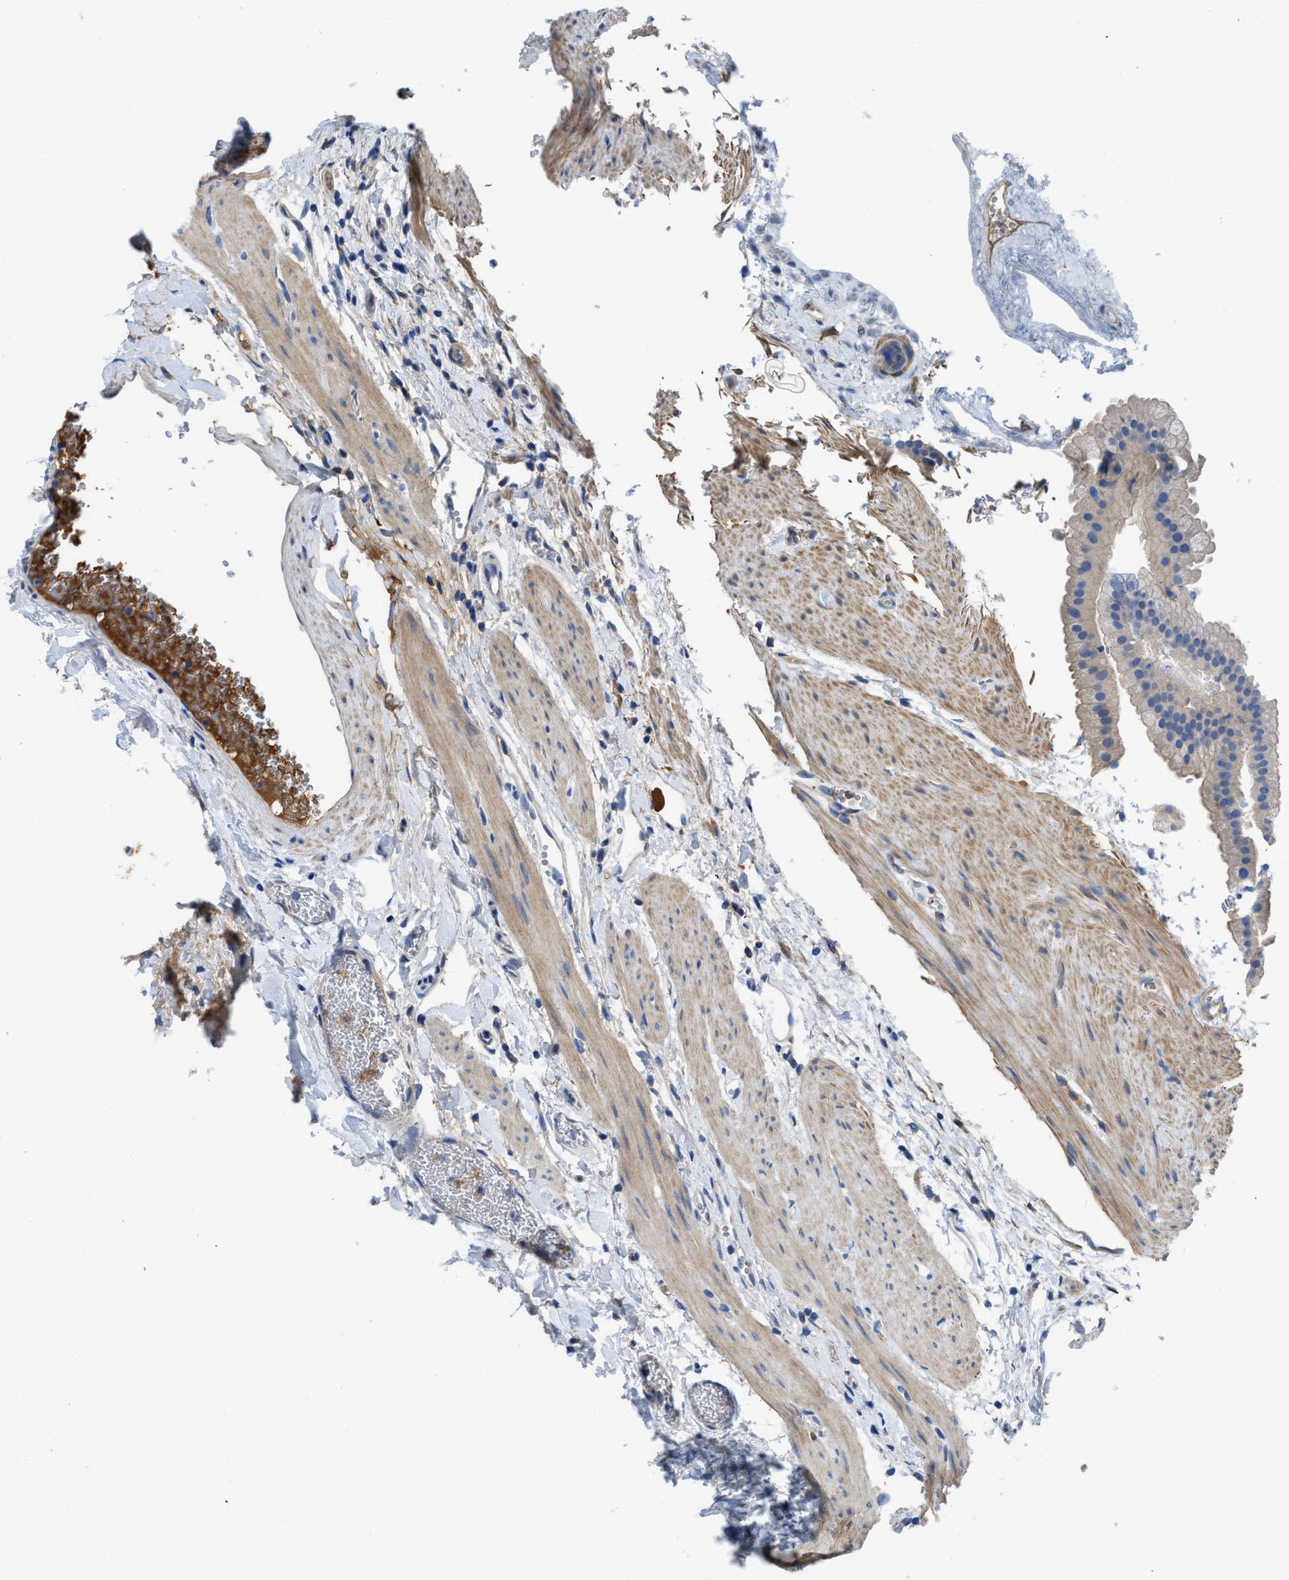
{"staining": {"intensity": "weak", "quantity": "<25%", "location": "cytoplasmic/membranous"}, "tissue": "gallbladder", "cell_type": "Glandular cells", "image_type": "normal", "snomed": [{"axis": "morphology", "description": "Normal tissue, NOS"}, {"axis": "topography", "description": "Gallbladder"}], "caption": "A high-resolution micrograph shows immunohistochemistry staining of benign gallbladder, which demonstrates no significant expression in glandular cells. The staining is performed using DAB (3,3'-diaminobenzidine) brown chromogen with nuclei counter-stained in using hematoxylin.", "gene": "C1S", "patient": {"sex": "female", "age": 64}}